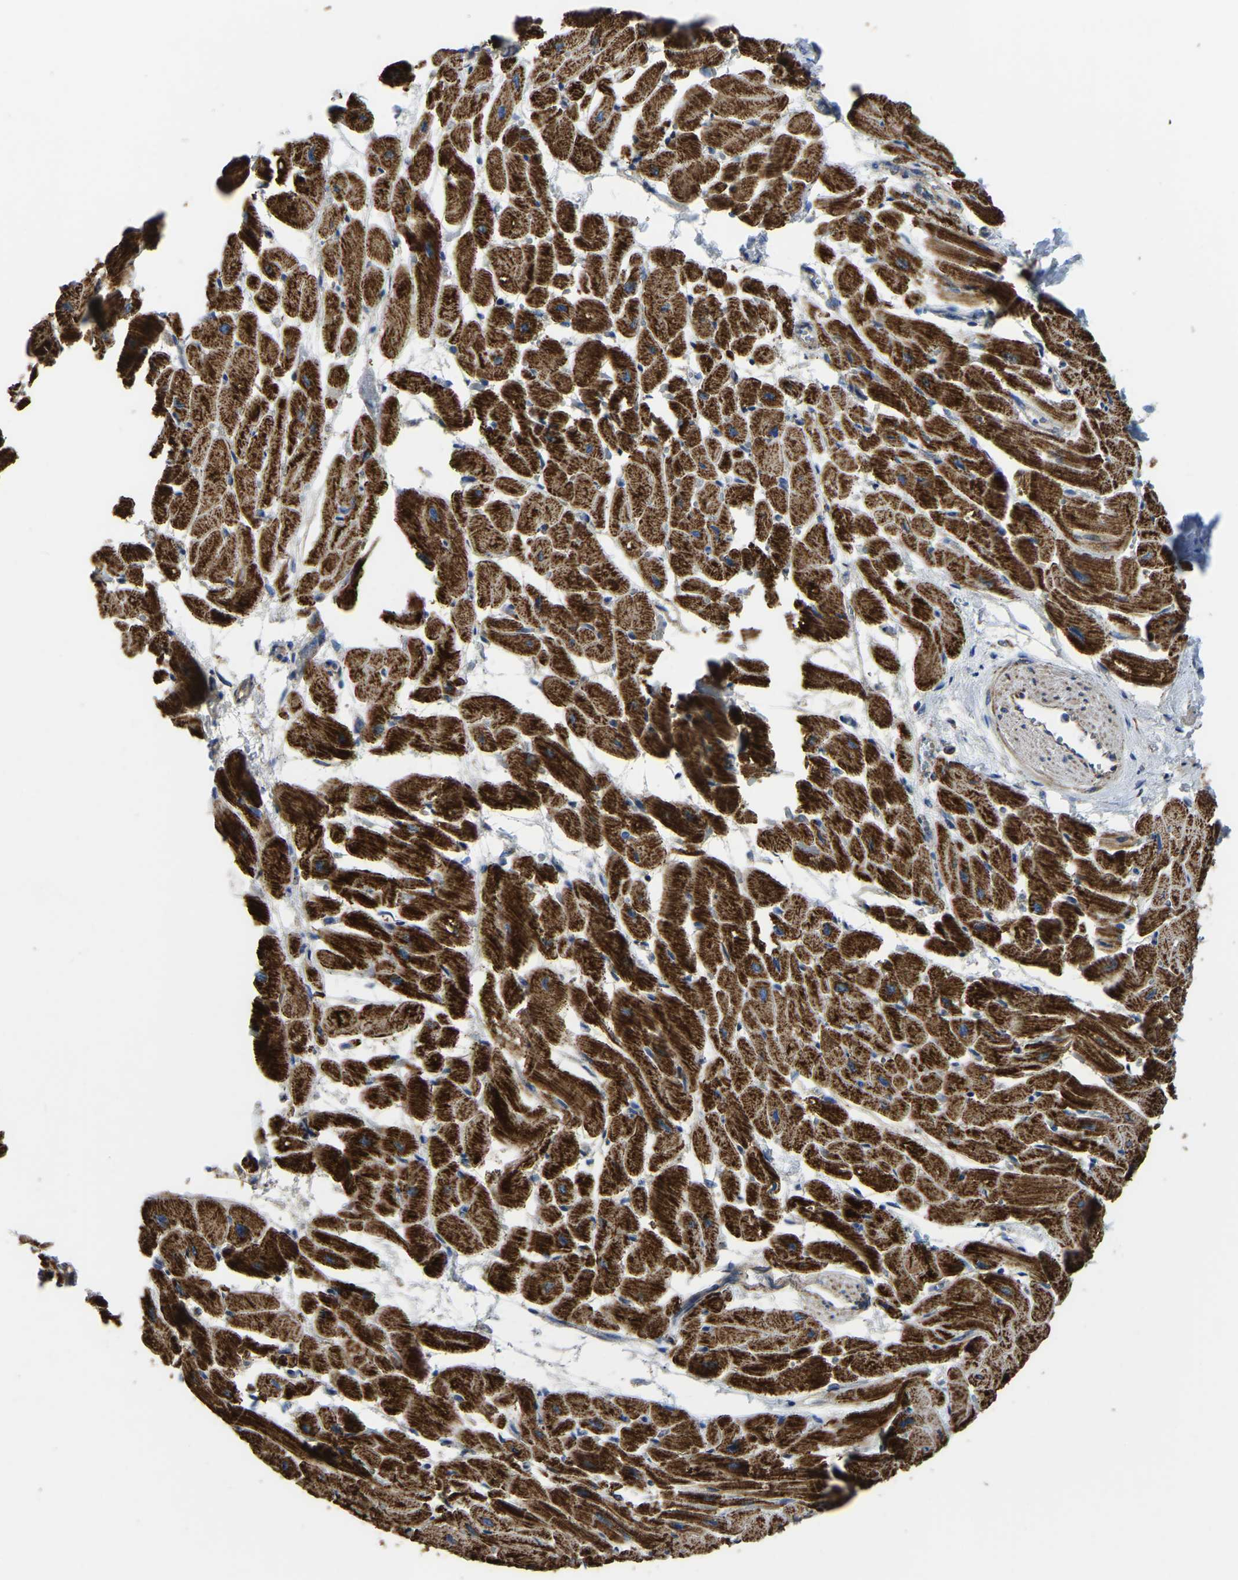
{"staining": {"intensity": "strong", "quantity": ">75%", "location": "cytoplasmic/membranous"}, "tissue": "heart muscle", "cell_type": "Cardiomyocytes", "image_type": "normal", "snomed": [{"axis": "morphology", "description": "Normal tissue, NOS"}, {"axis": "topography", "description": "Heart"}], "caption": "IHC image of normal heart muscle: heart muscle stained using immunohistochemistry exhibits high levels of strong protein expression localized specifically in the cytoplasmic/membranous of cardiomyocytes, appearing as a cytoplasmic/membranous brown color.", "gene": "ETFA", "patient": {"sex": "male", "age": 45}}